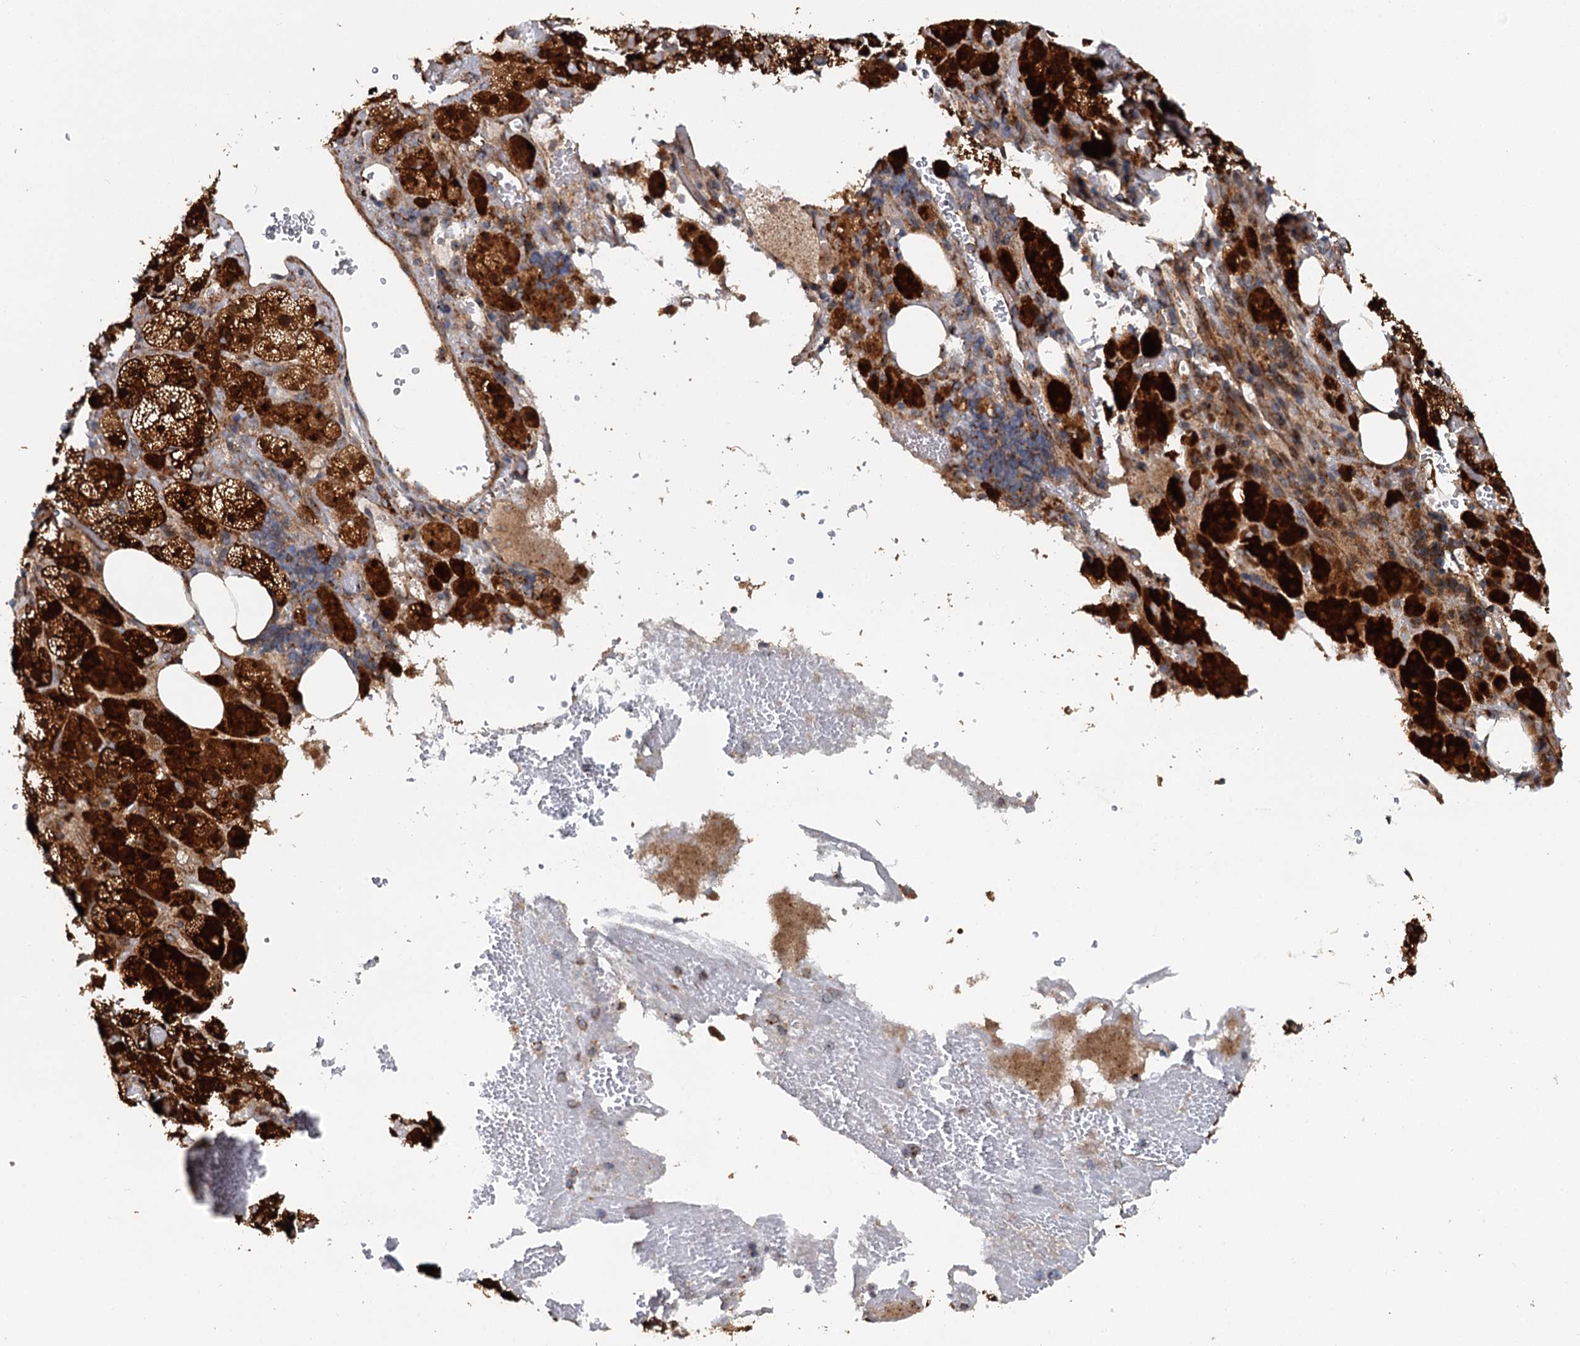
{"staining": {"intensity": "strong", "quantity": ">75%", "location": "cytoplasmic/membranous"}, "tissue": "adrenal gland", "cell_type": "Glandular cells", "image_type": "normal", "snomed": [{"axis": "morphology", "description": "Normal tissue, NOS"}, {"axis": "topography", "description": "Adrenal gland"}], "caption": "A high amount of strong cytoplasmic/membranous expression is identified in approximately >75% of glandular cells in normal adrenal gland.", "gene": "LRRK2", "patient": {"sex": "female", "age": 59}}